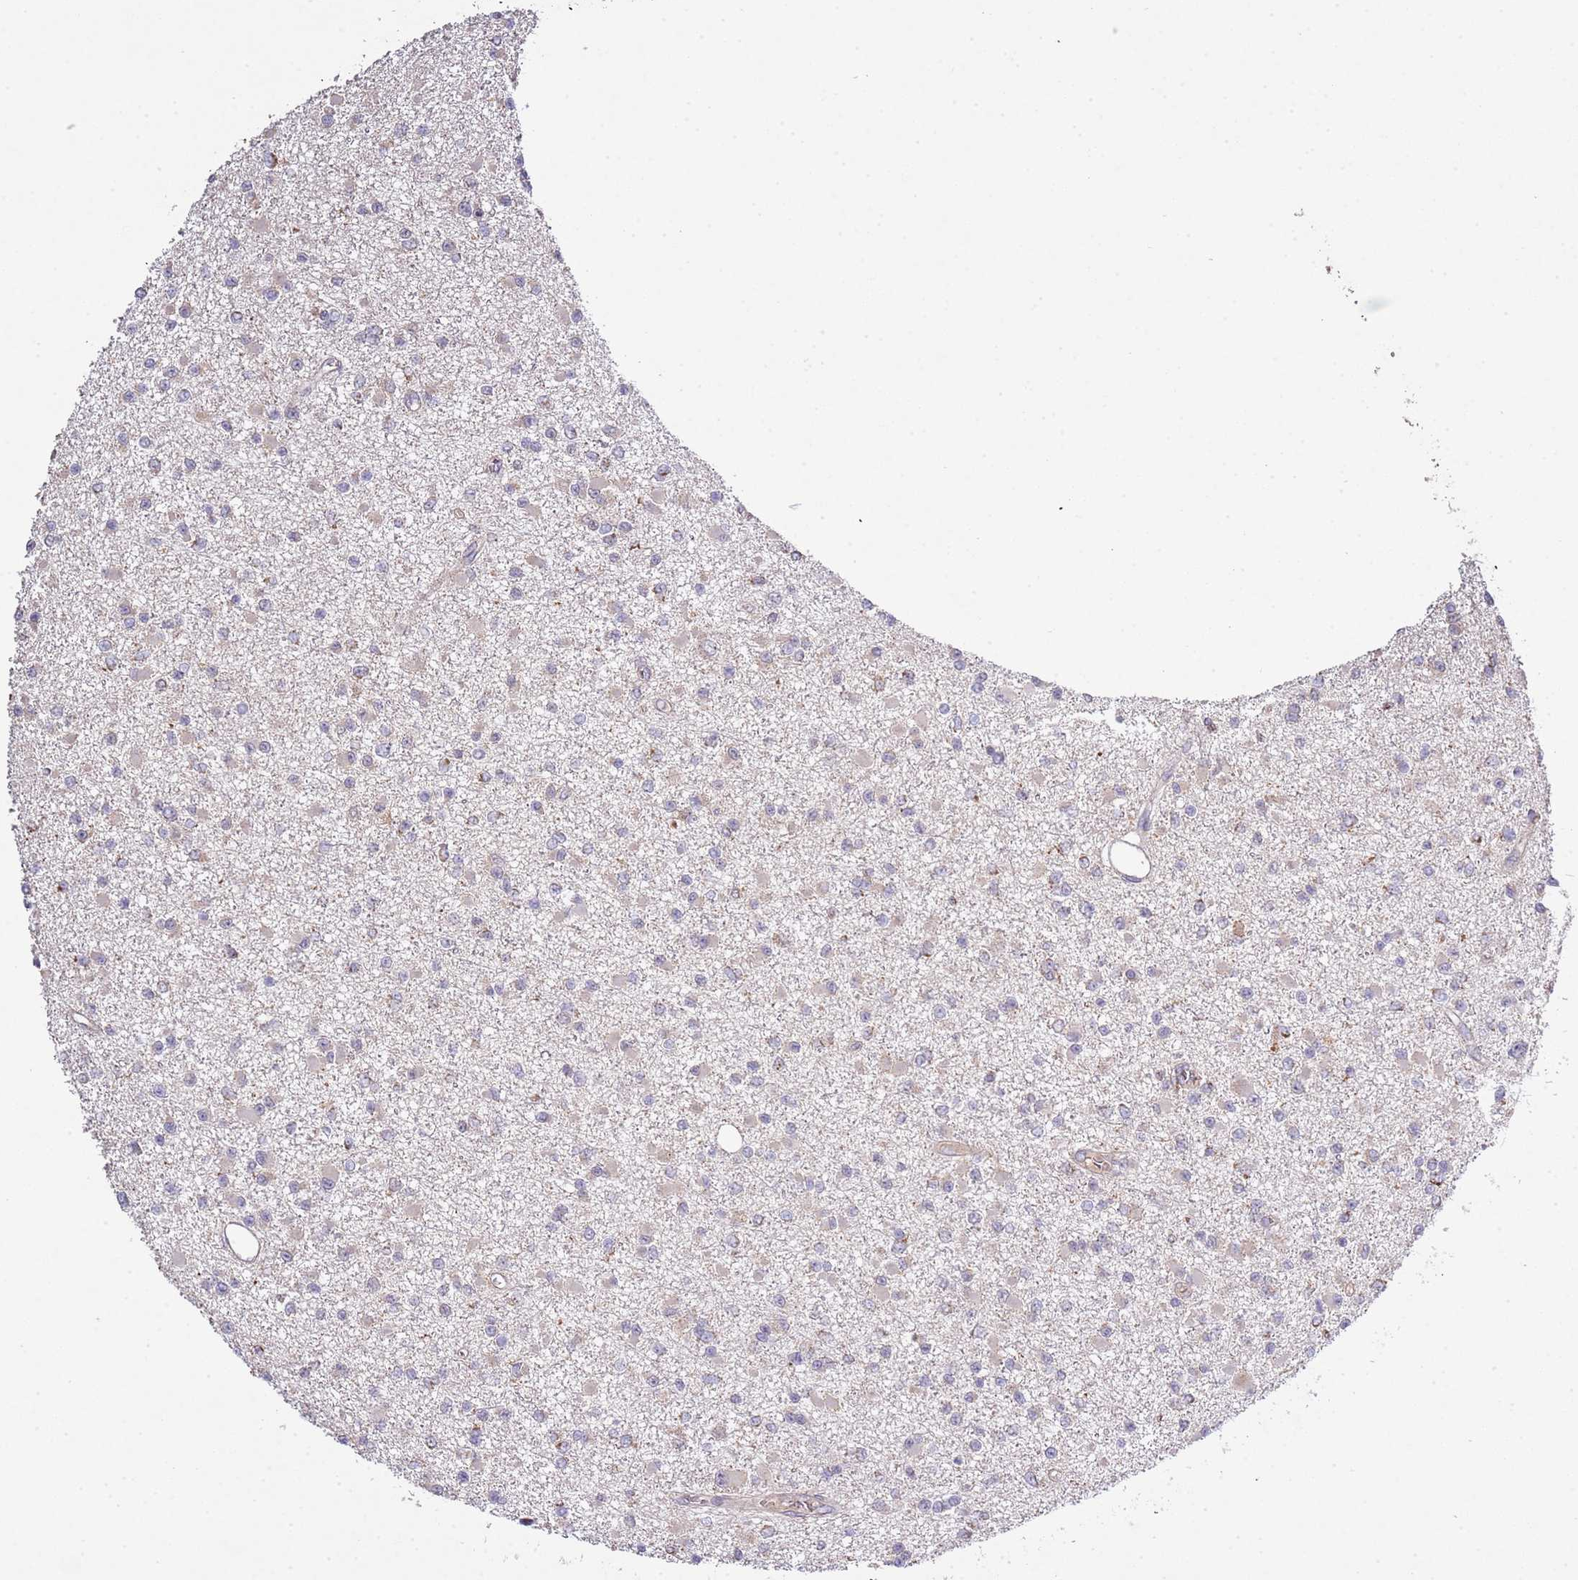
{"staining": {"intensity": "weak", "quantity": "<25%", "location": "cytoplasmic/membranous"}, "tissue": "glioma", "cell_type": "Tumor cells", "image_type": "cancer", "snomed": [{"axis": "morphology", "description": "Glioma, malignant, Low grade"}, {"axis": "topography", "description": "Brain"}], "caption": "Micrograph shows no protein positivity in tumor cells of glioma tissue. (DAB IHC visualized using brightfield microscopy, high magnification).", "gene": "IVD", "patient": {"sex": "female", "age": 22}}